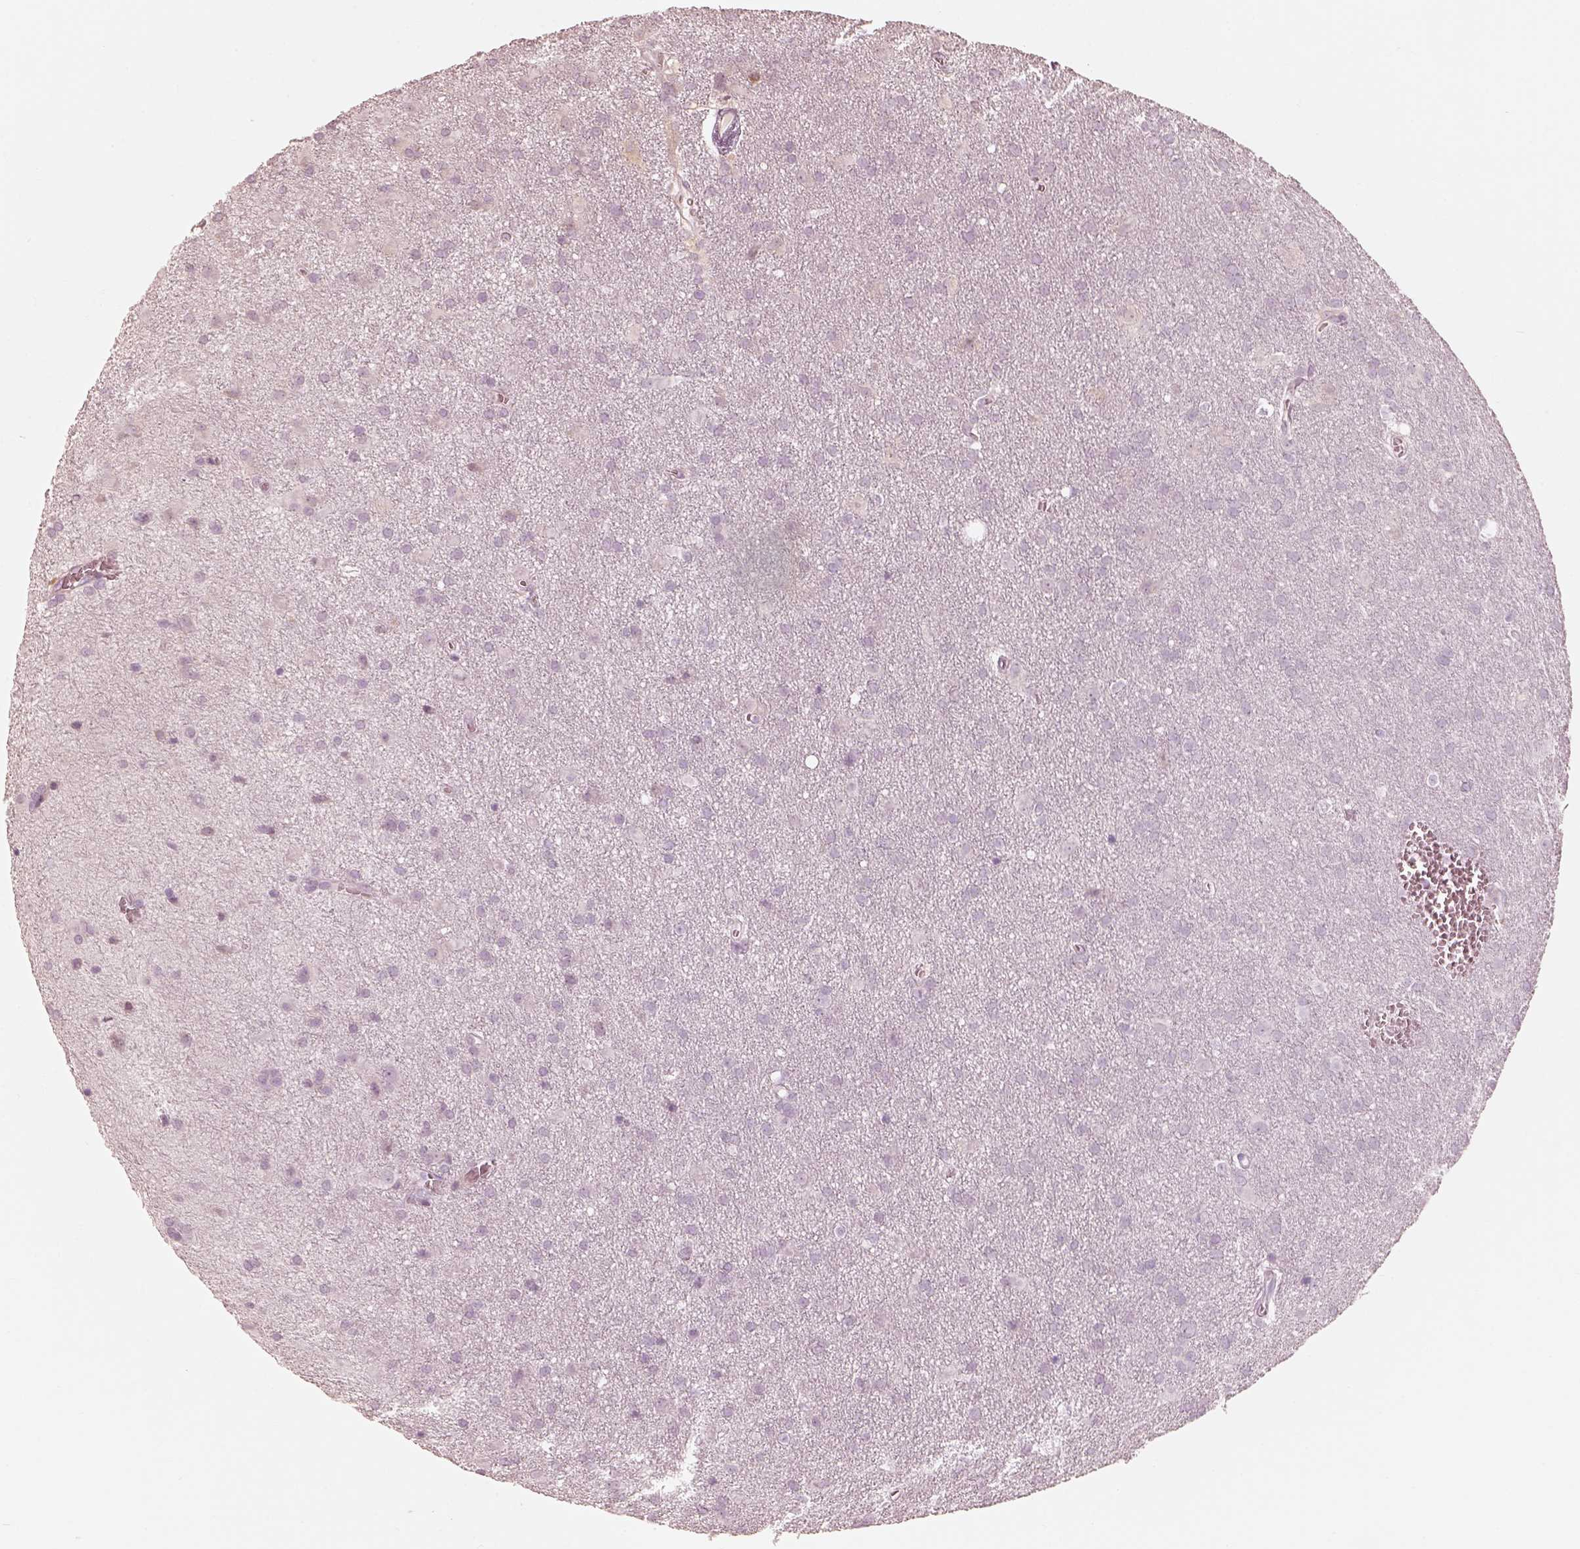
{"staining": {"intensity": "negative", "quantity": "none", "location": "none"}, "tissue": "glioma", "cell_type": "Tumor cells", "image_type": "cancer", "snomed": [{"axis": "morphology", "description": "Glioma, malignant, Low grade"}, {"axis": "topography", "description": "Brain"}], "caption": "Image shows no protein expression in tumor cells of malignant glioma (low-grade) tissue.", "gene": "WLS", "patient": {"sex": "male", "age": 58}}